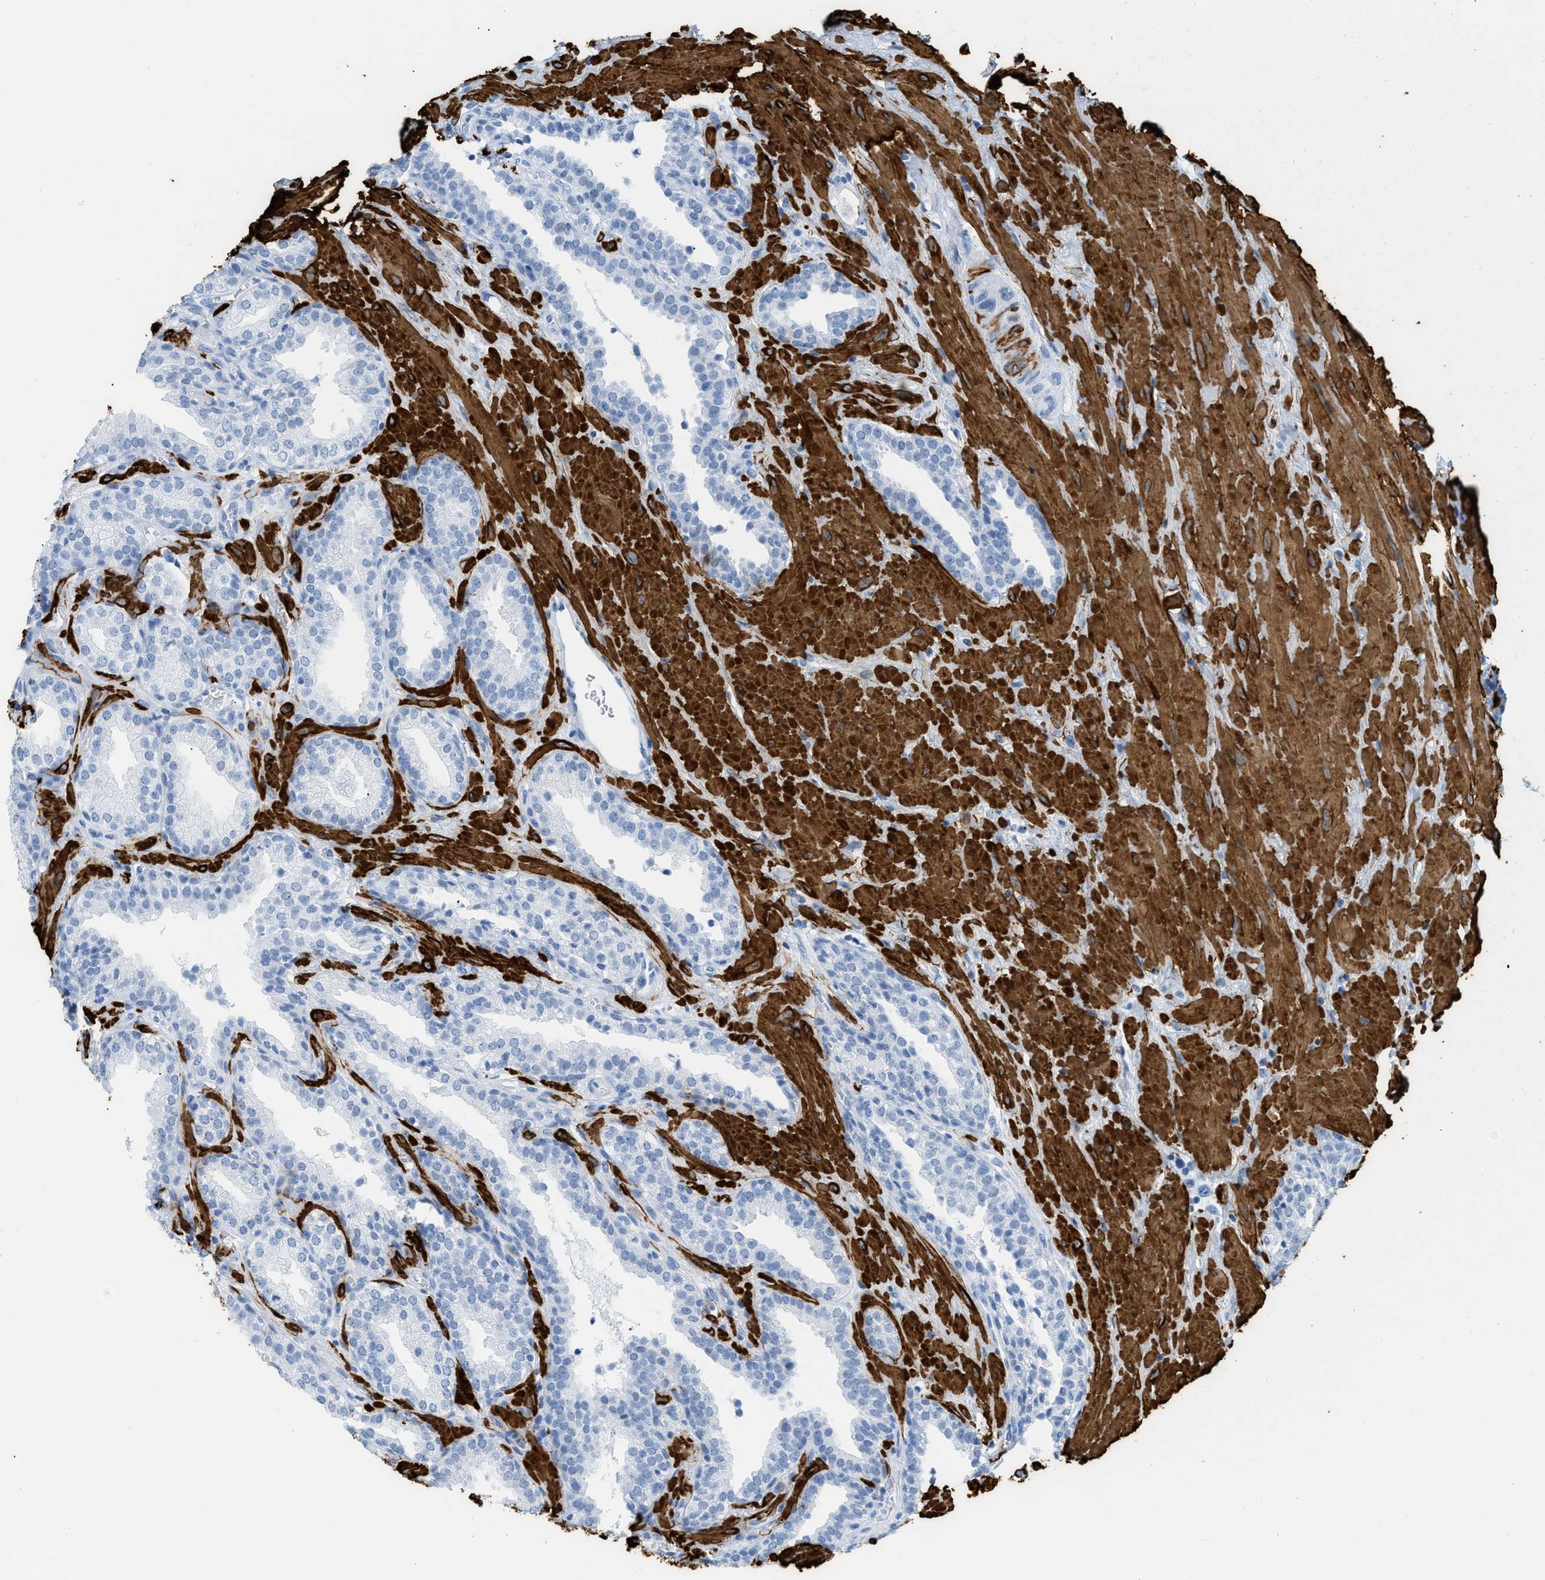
{"staining": {"intensity": "negative", "quantity": "none", "location": "none"}, "tissue": "prostate", "cell_type": "Glandular cells", "image_type": "normal", "snomed": [{"axis": "morphology", "description": "Normal tissue, NOS"}, {"axis": "topography", "description": "Prostate"}], "caption": "Glandular cells show no significant expression in benign prostate.", "gene": "DES", "patient": {"sex": "male", "age": 51}}